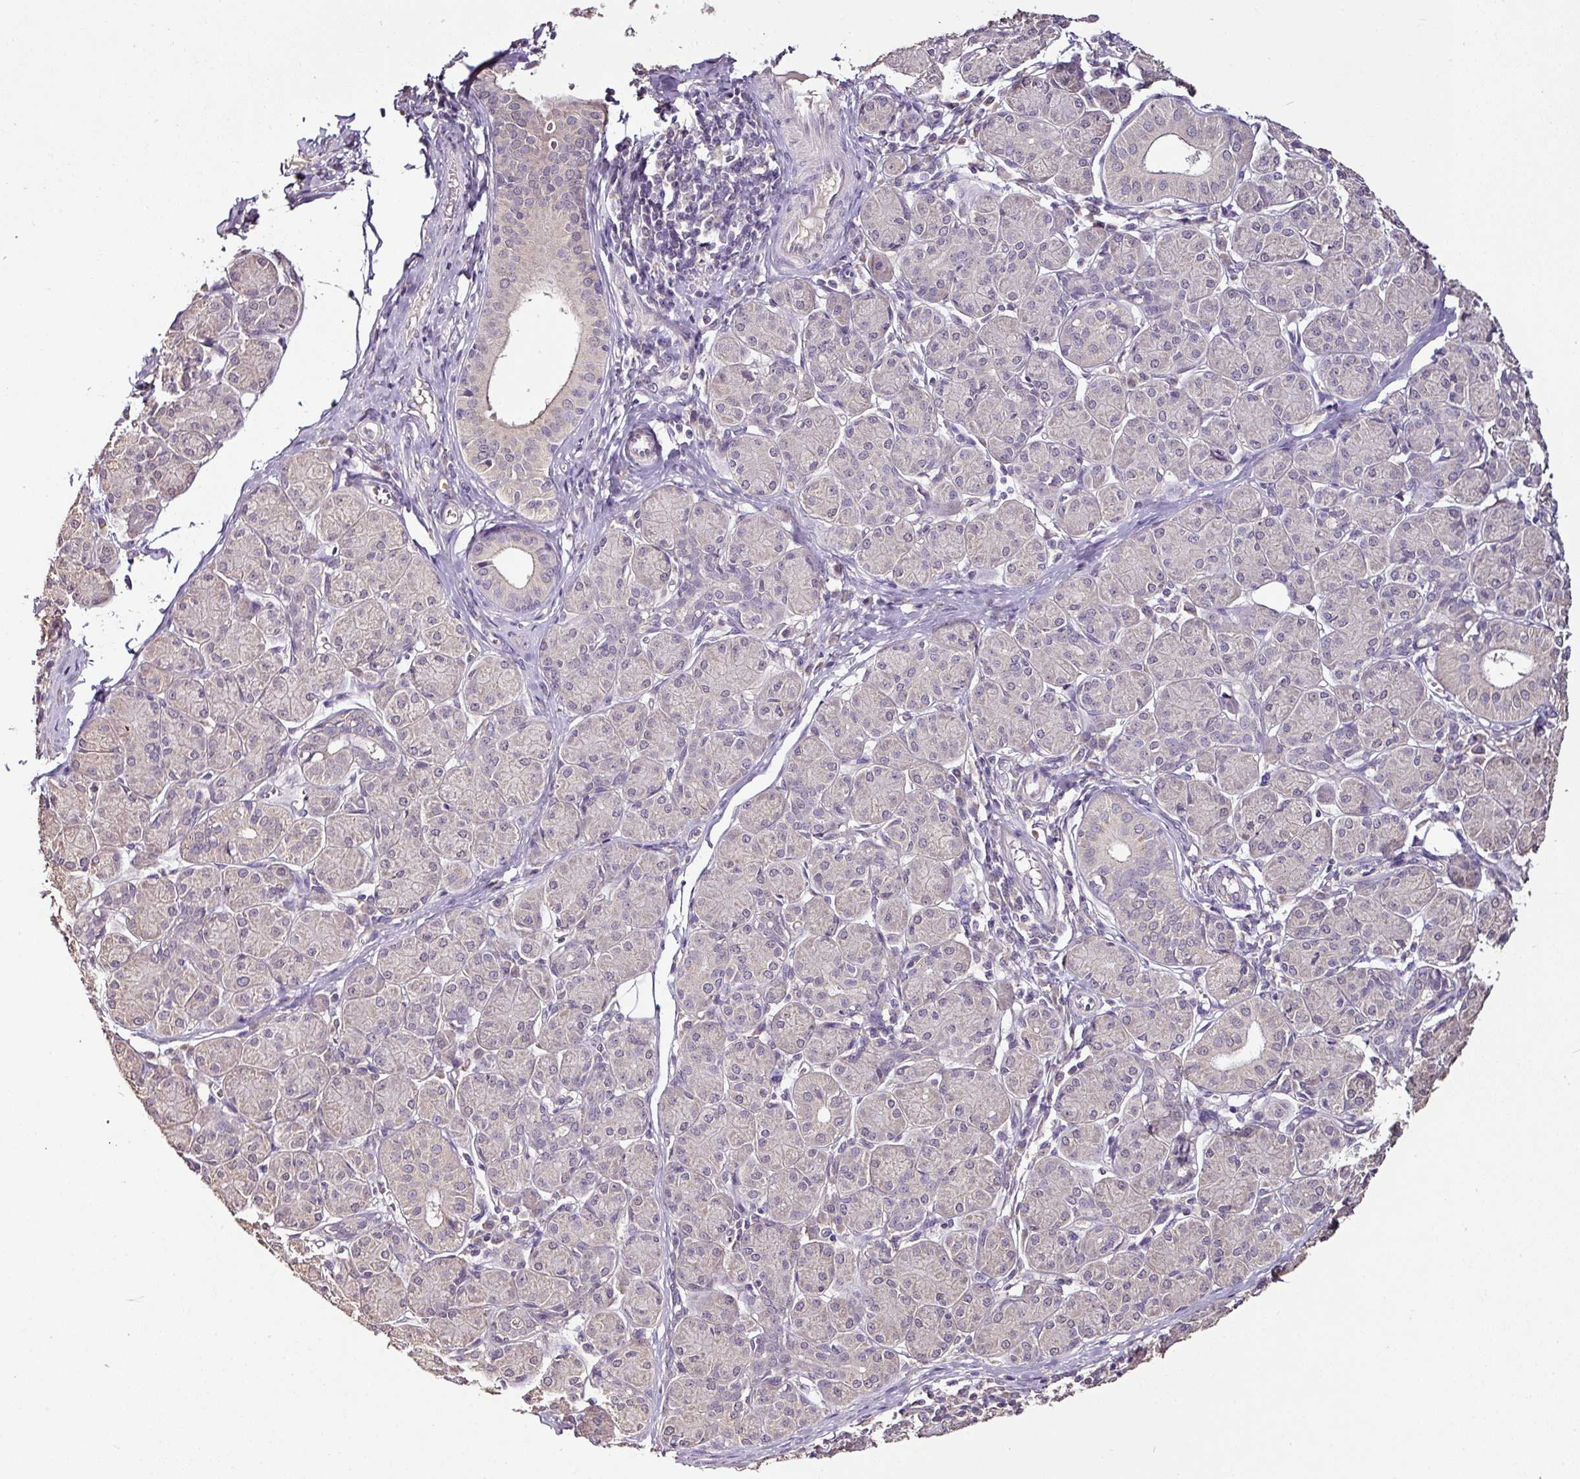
{"staining": {"intensity": "negative", "quantity": "none", "location": "none"}, "tissue": "salivary gland", "cell_type": "Glandular cells", "image_type": "normal", "snomed": [{"axis": "morphology", "description": "Normal tissue, NOS"}, {"axis": "morphology", "description": "Inflammation, NOS"}, {"axis": "topography", "description": "Lymph node"}, {"axis": "topography", "description": "Salivary gland"}], "caption": "Protein analysis of unremarkable salivary gland exhibits no significant positivity in glandular cells.", "gene": "RPL38", "patient": {"sex": "male", "age": 3}}